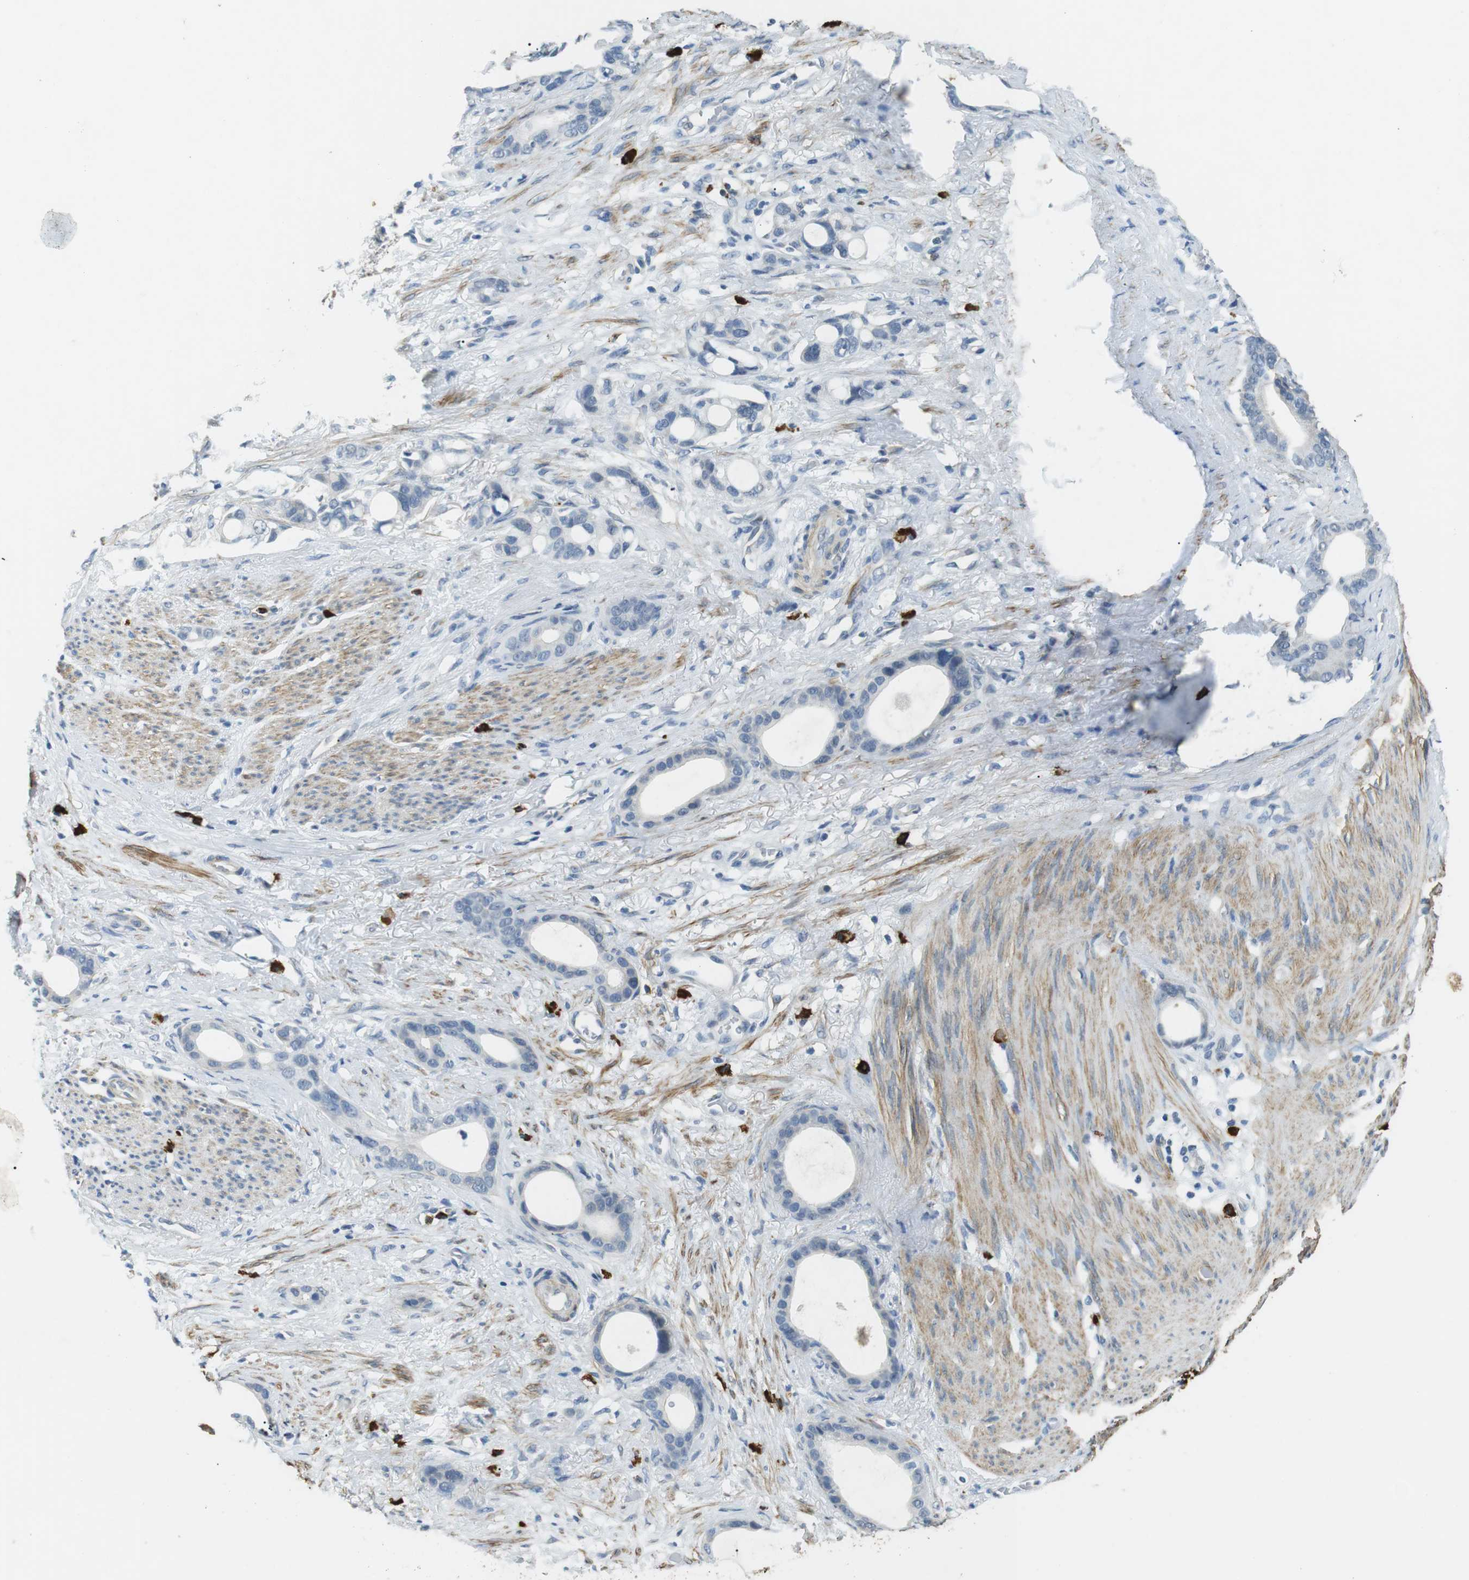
{"staining": {"intensity": "negative", "quantity": "none", "location": "none"}, "tissue": "stomach cancer", "cell_type": "Tumor cells", "image_type": "cancer", "snomed": [{"axis": "morphology", "description": "Adenocarcinoma, NOS"}, {"axis": "topography", "description": "Stomach"}], "caption": "High magnification brightfield microscopy of stomach adenocarcinoma stained with DAB (3,3'-diaminobenzidine) (brown) and counterstained with hematoxylin (blue): tumor cells show no significant staining.", "gene": "GZMM", "patient": {"sex": "female", "age": 75}}